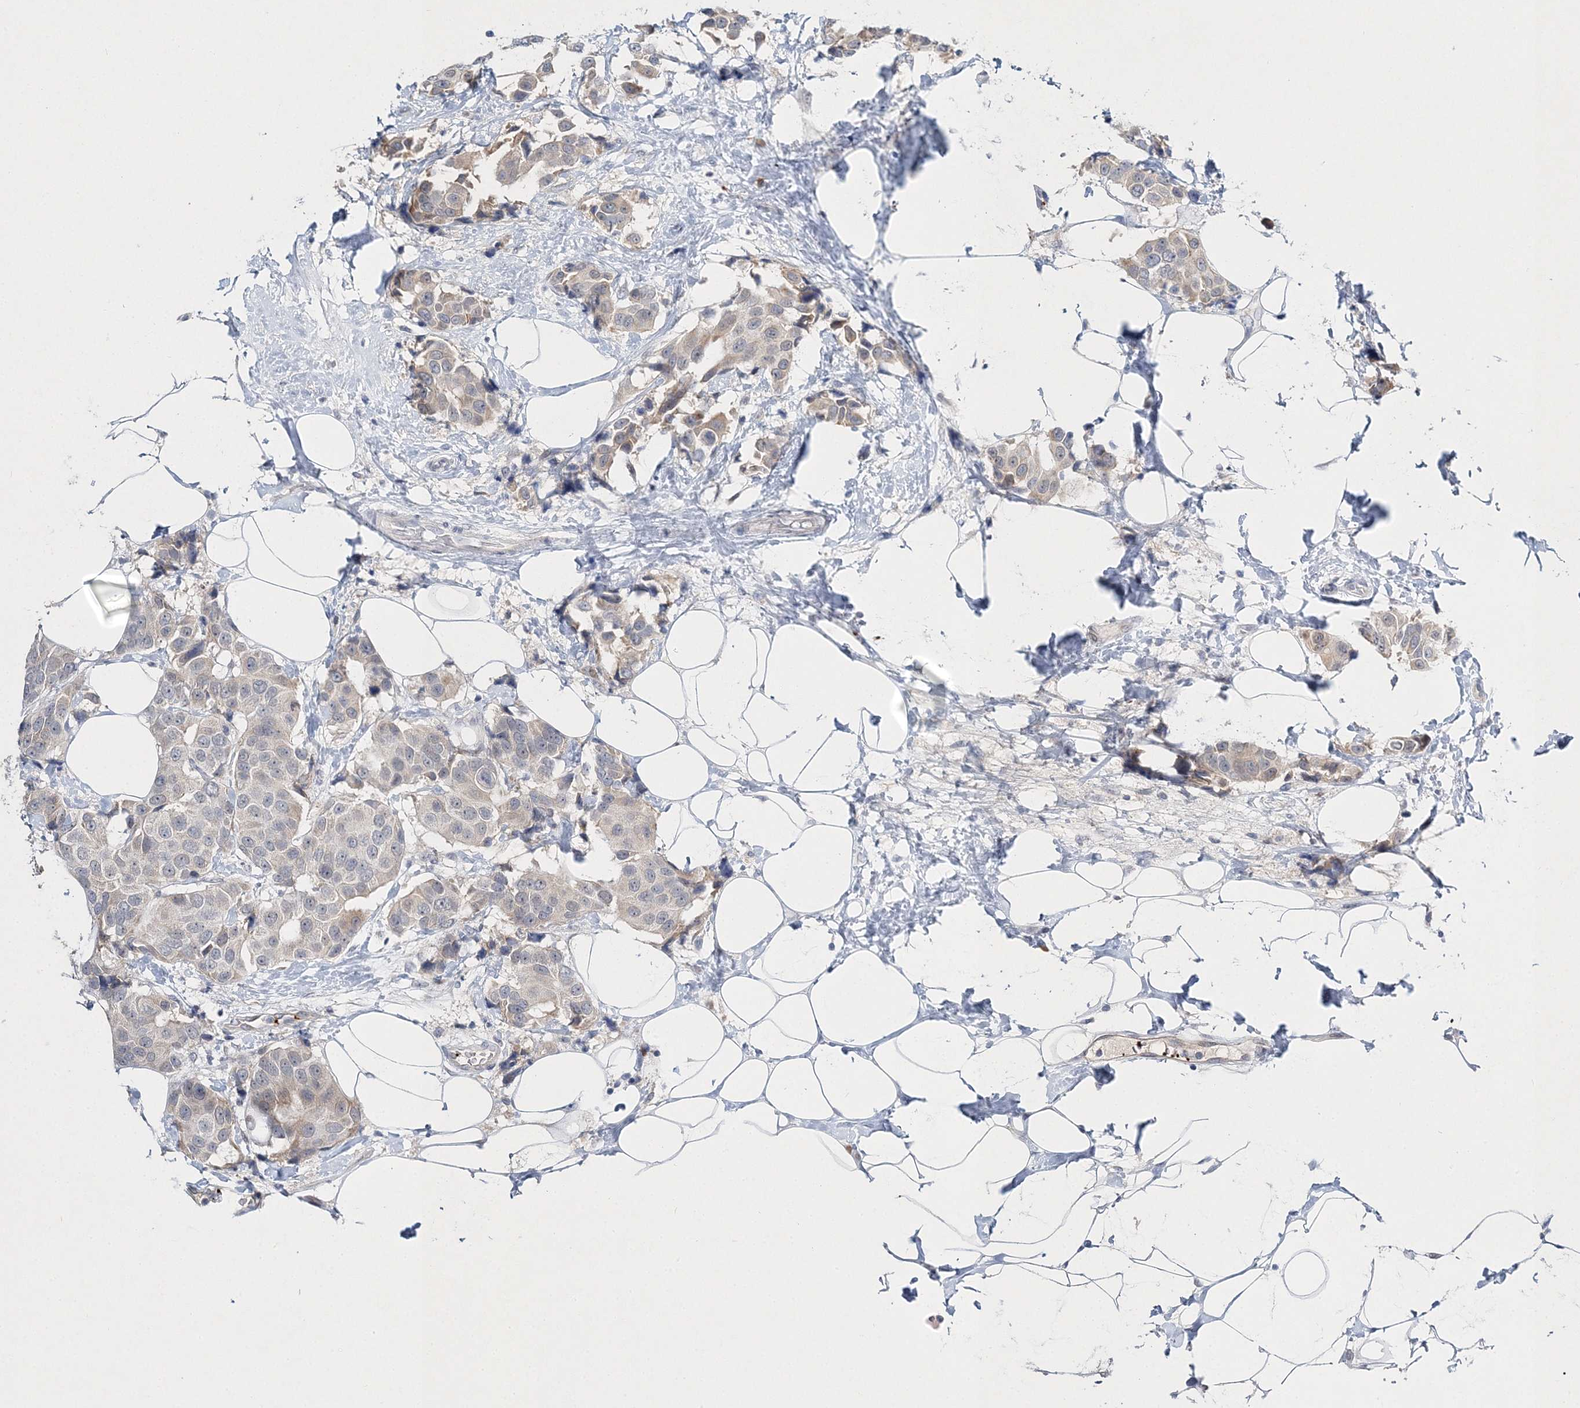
{"staining": {"intensity": "weak", "quantity": "<25%", "location": "cytoplasmic/membranous"}, "tissue": "breast cancer", "cell_type": "Tumor cells", "image_type": "cancer", "snomed": [{"axis": "morphology", "description": "Normal tissue, NOS"}, {"axis": "morphology", "description": "Duct carcinoma"}, {"axis": "topography", "description": "Breast"}], "caption": "Histopathology image shows no significant protein expression in tumor cells of breast infiltrating ductal carcinoma.", "gene": "MYOZ2", "patient": {"sex": "female", "age": 39}}